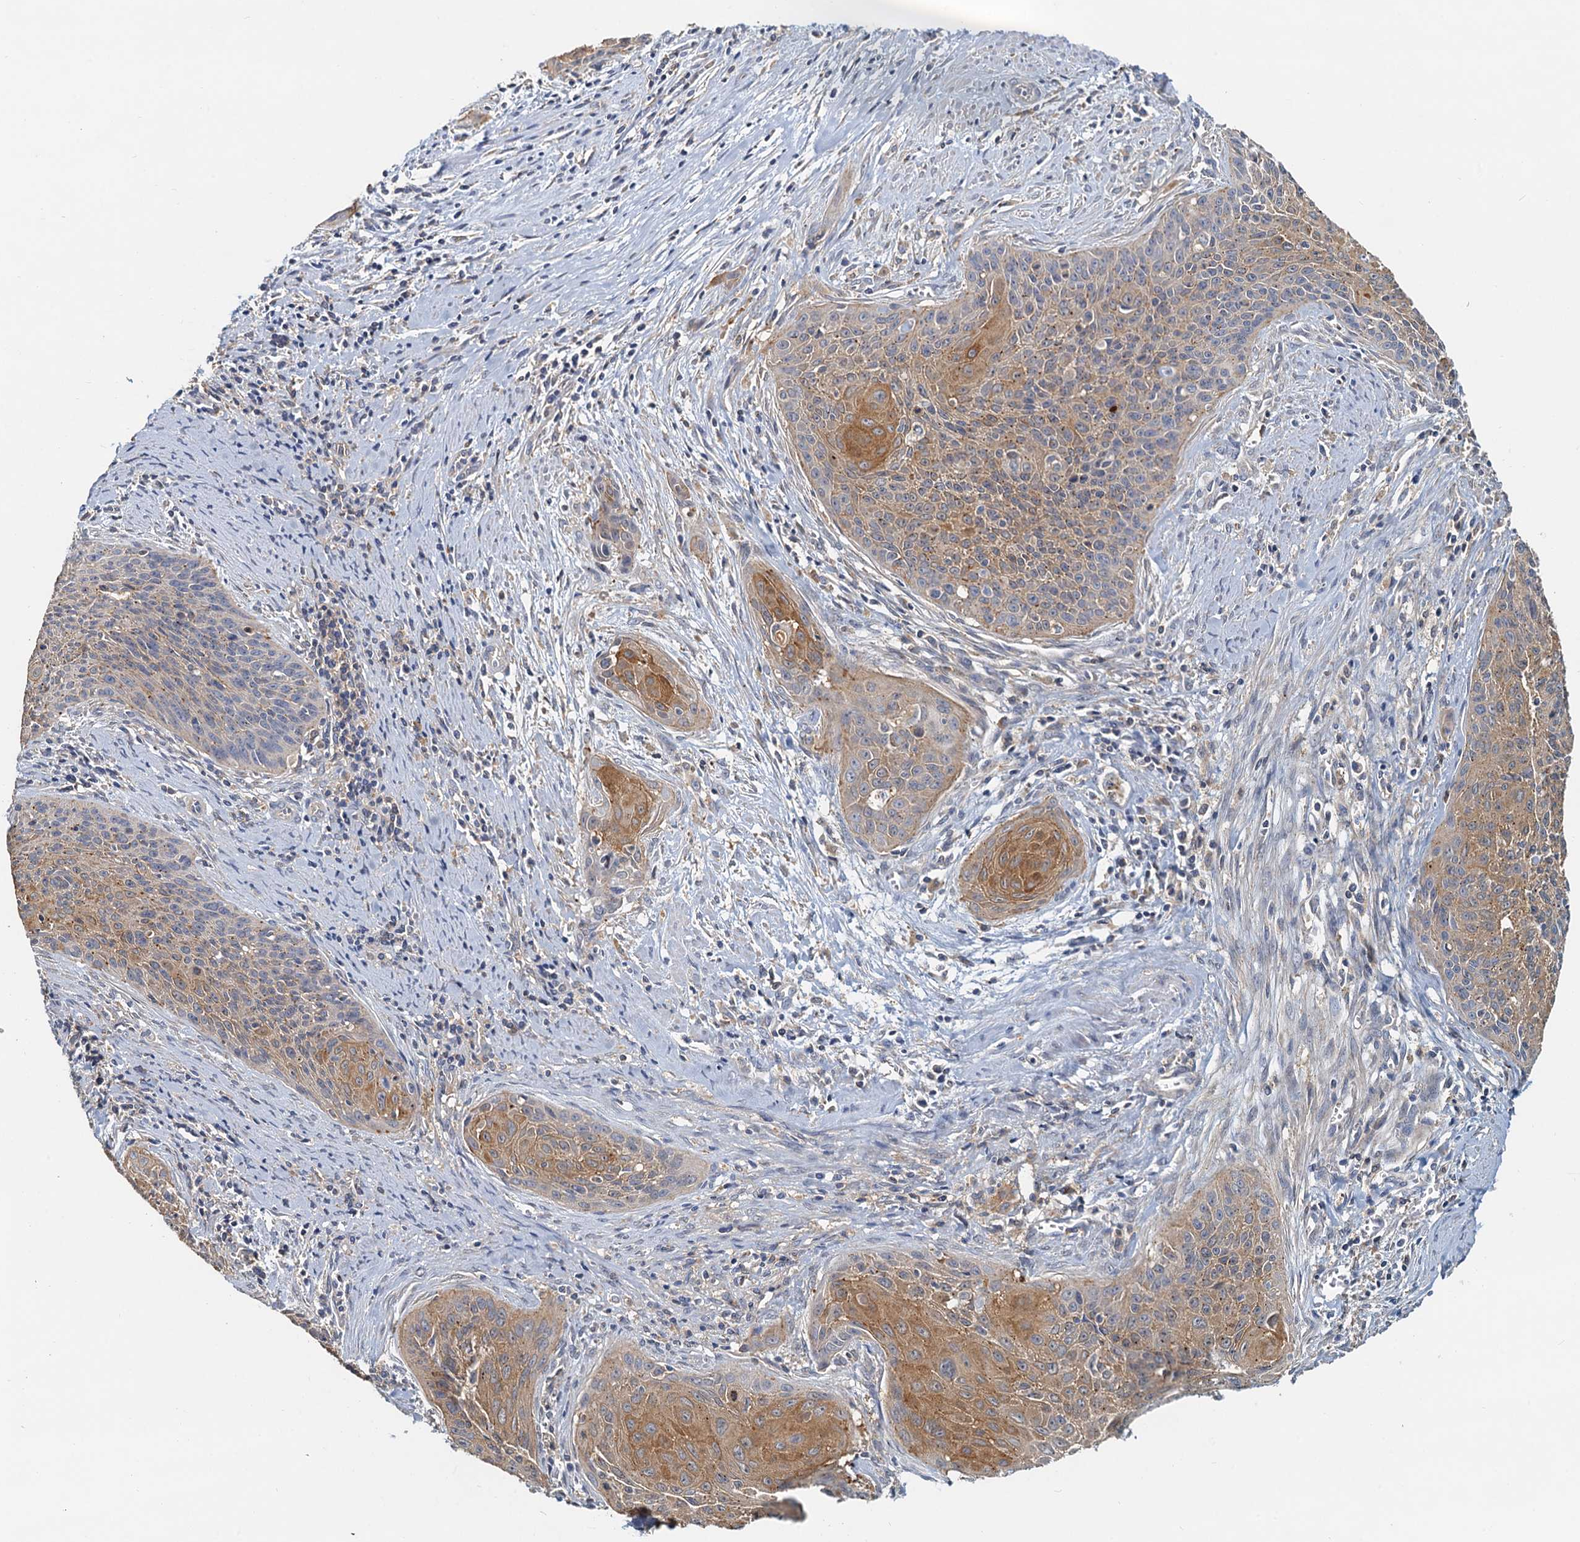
{"staining": {"intensity": "moderate", "quantity": "25%-75%", "location": "cytoplasmic/membranous"}, "tissue": "cervical cancer", "cell_type": "Tumor cells", "image_type": "cancer", "snomed": [{"axis": "morphology", "description": "Squamous cell carcinoma, NOS"}, {"axis": "topography", "description": "Cervix"}], "caption": "Moderate cytoplasmic/membranous protein expression is appreciated in approximately 25%-75% of tumor cells in cervical squamous cell carcinoma. The staining is performed using DAB brown chromogen to label protein expression. The nuclei are counter-stained blue using hematoxylin.", "gene": "TOLLIP", "patient": {"sex": "female", "age": 55}}